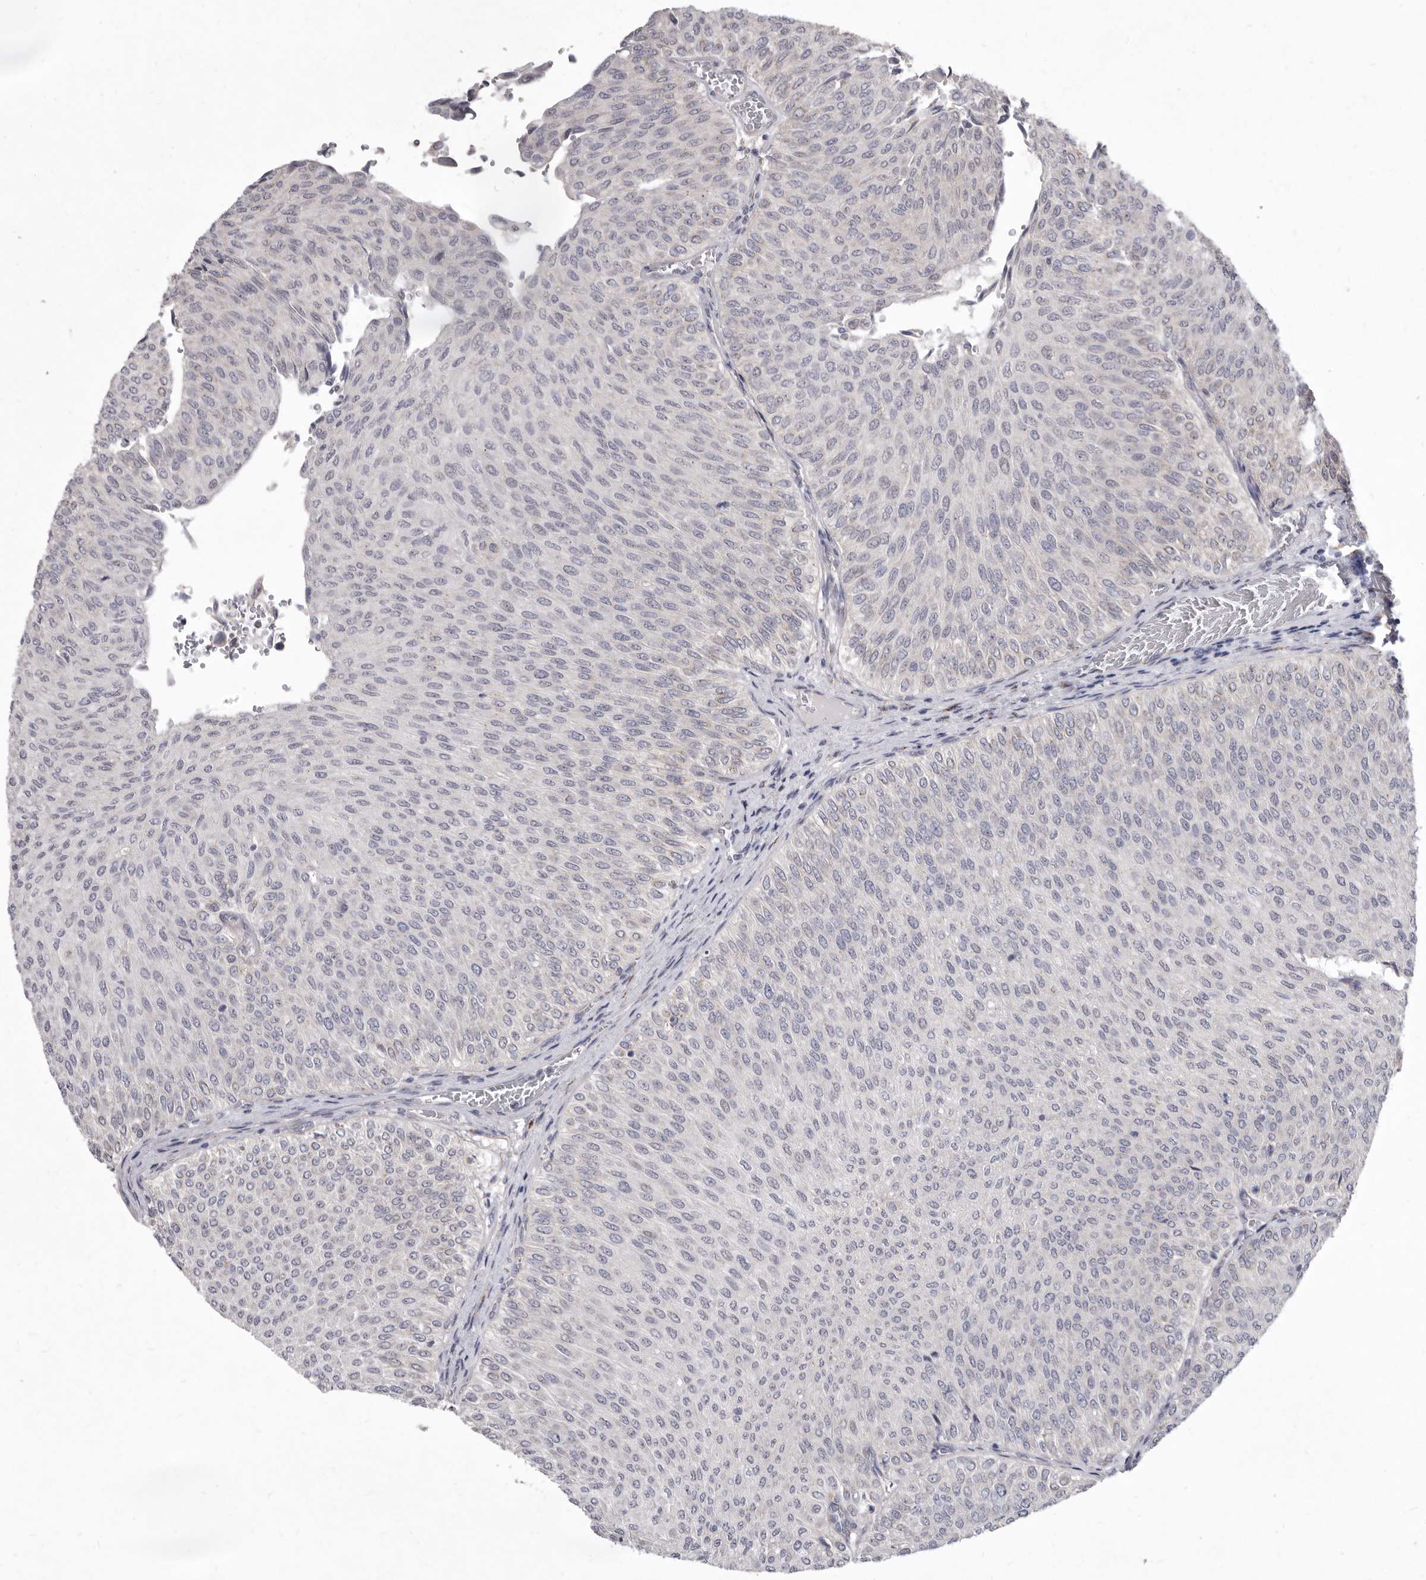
{"staining": {"intensity": "negative", "quantity": "none", "location": "none"}, "tissue": "urothelial cancer", "cell_type": "Tumor cells", "image_type": "cancer", "snomed": [{"axis": "morphology", "description": "Urothelial carcinoma, Low grade"}, {"axis": "topography", "description": "Urinary bladder"}], "caption": "This micrograph is of low-grade urothelial carcinoma stained with immunohistochemistry (IHC) to label a protein in brown with the nuclei are counter-stained blue. There is no expression in tumor cells. (DAB (3,3'-diaminobenzidine) immunohistochemistry with hematoxylin counter stain).", "gene": "P2RX6", "patient": {"sex": "male", "age": 78}}